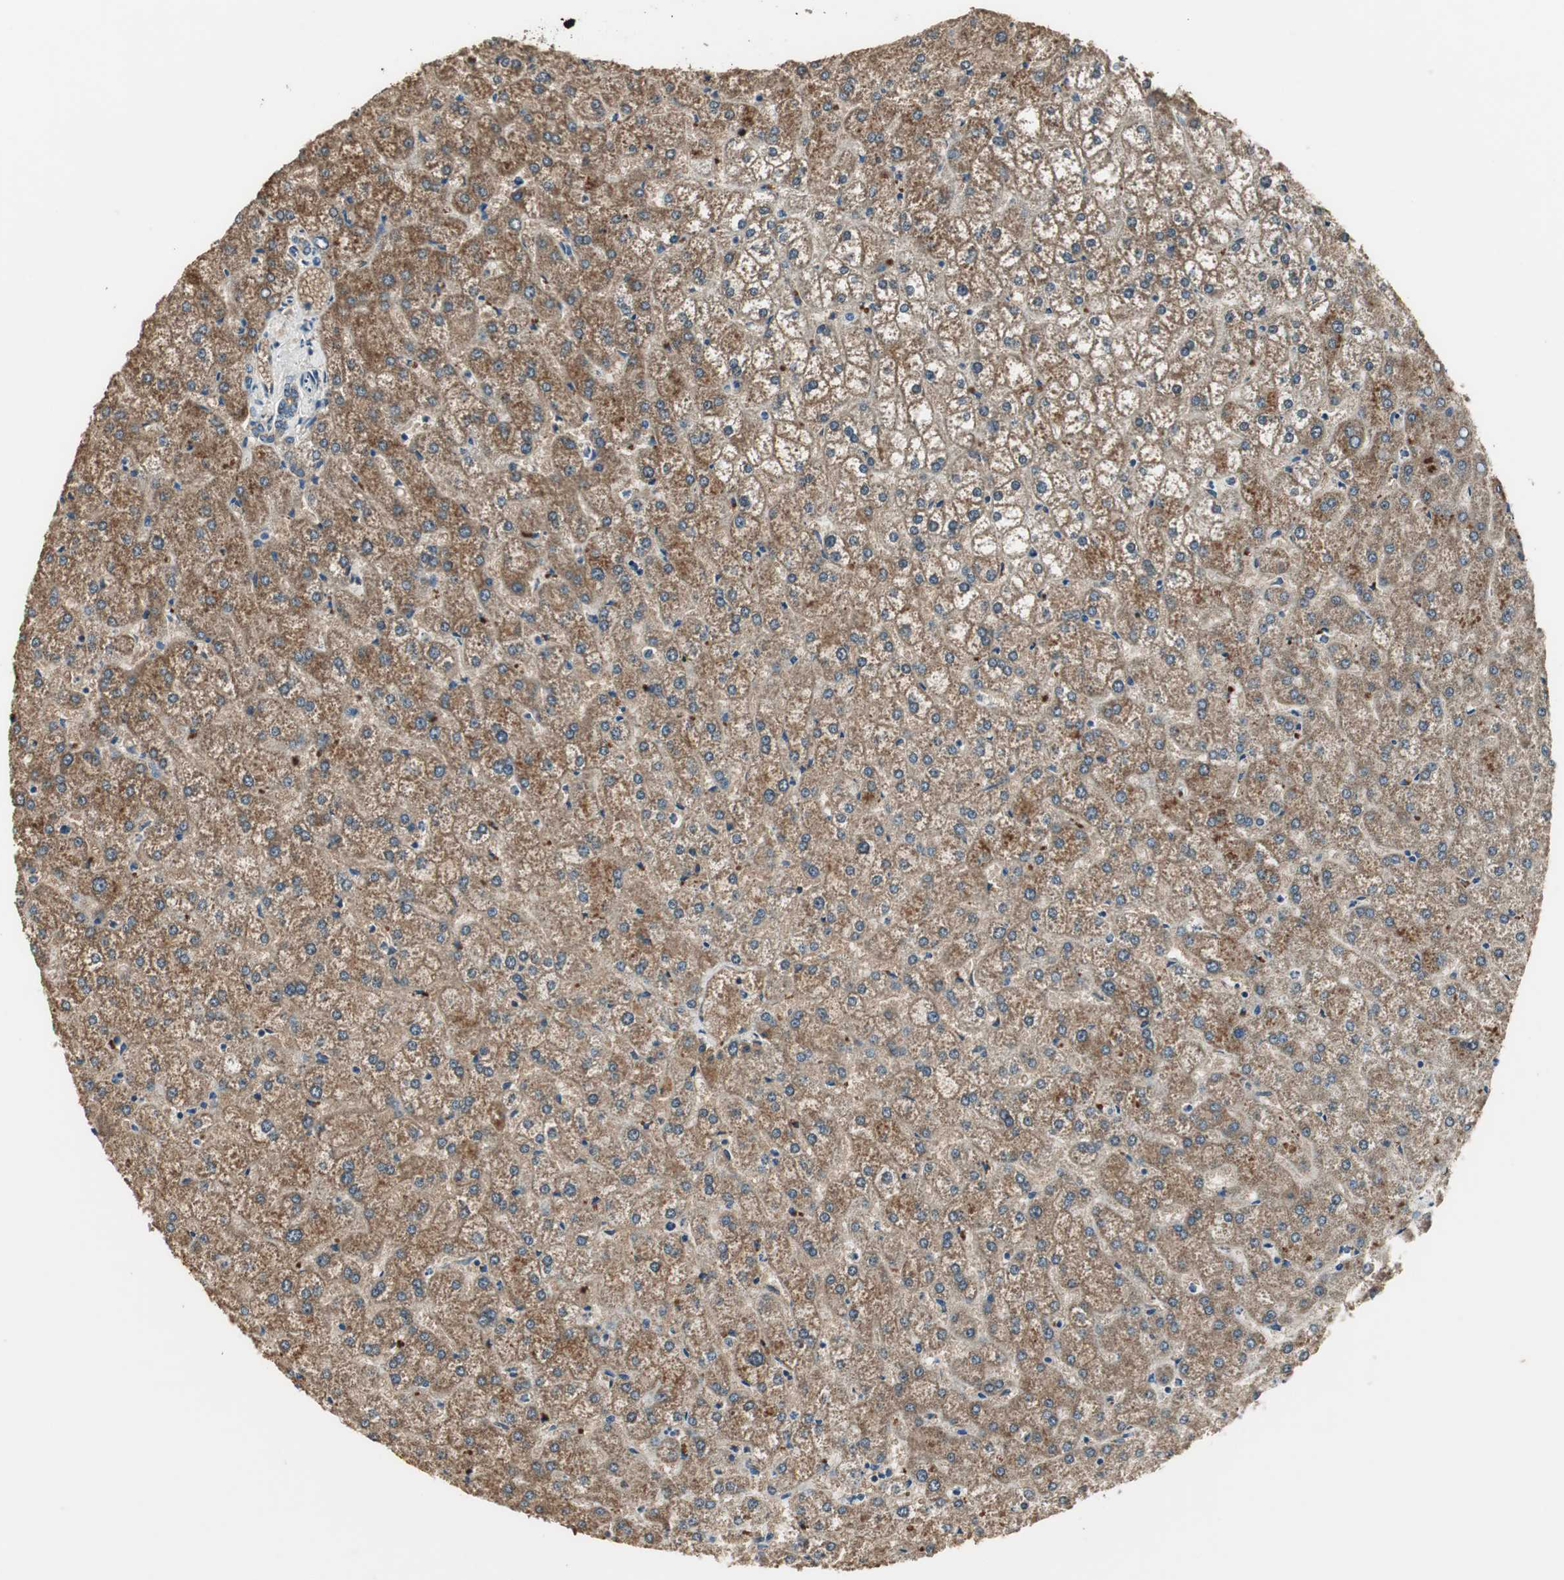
{"staining": {"intensity": "weak", "quantity": ">75%", "location": "cytoplasmic/membranous"}, "tissue": "liver", "cell_type": "Cholangiocytes", "image_type": "normal", "snomed": [{"axis": "morphology", "description": "Normal tissue, NOS"}, {"axis": "topography", "description": "Liver"}], "caption": "Immunohistochemistry (IHC) of normal liver demonstrates low levels of weak cytoplasmic/membranous positivity in about >75% of cholangiocytes. The protein is stained brown, and the nuclei are stained in blue (DAB (3,3'-diaminobenzidine) IHC with brightfield microscopy, high magnification).", "gene": "MSTO1", "patient": {"sex": "female", "age": 32}}